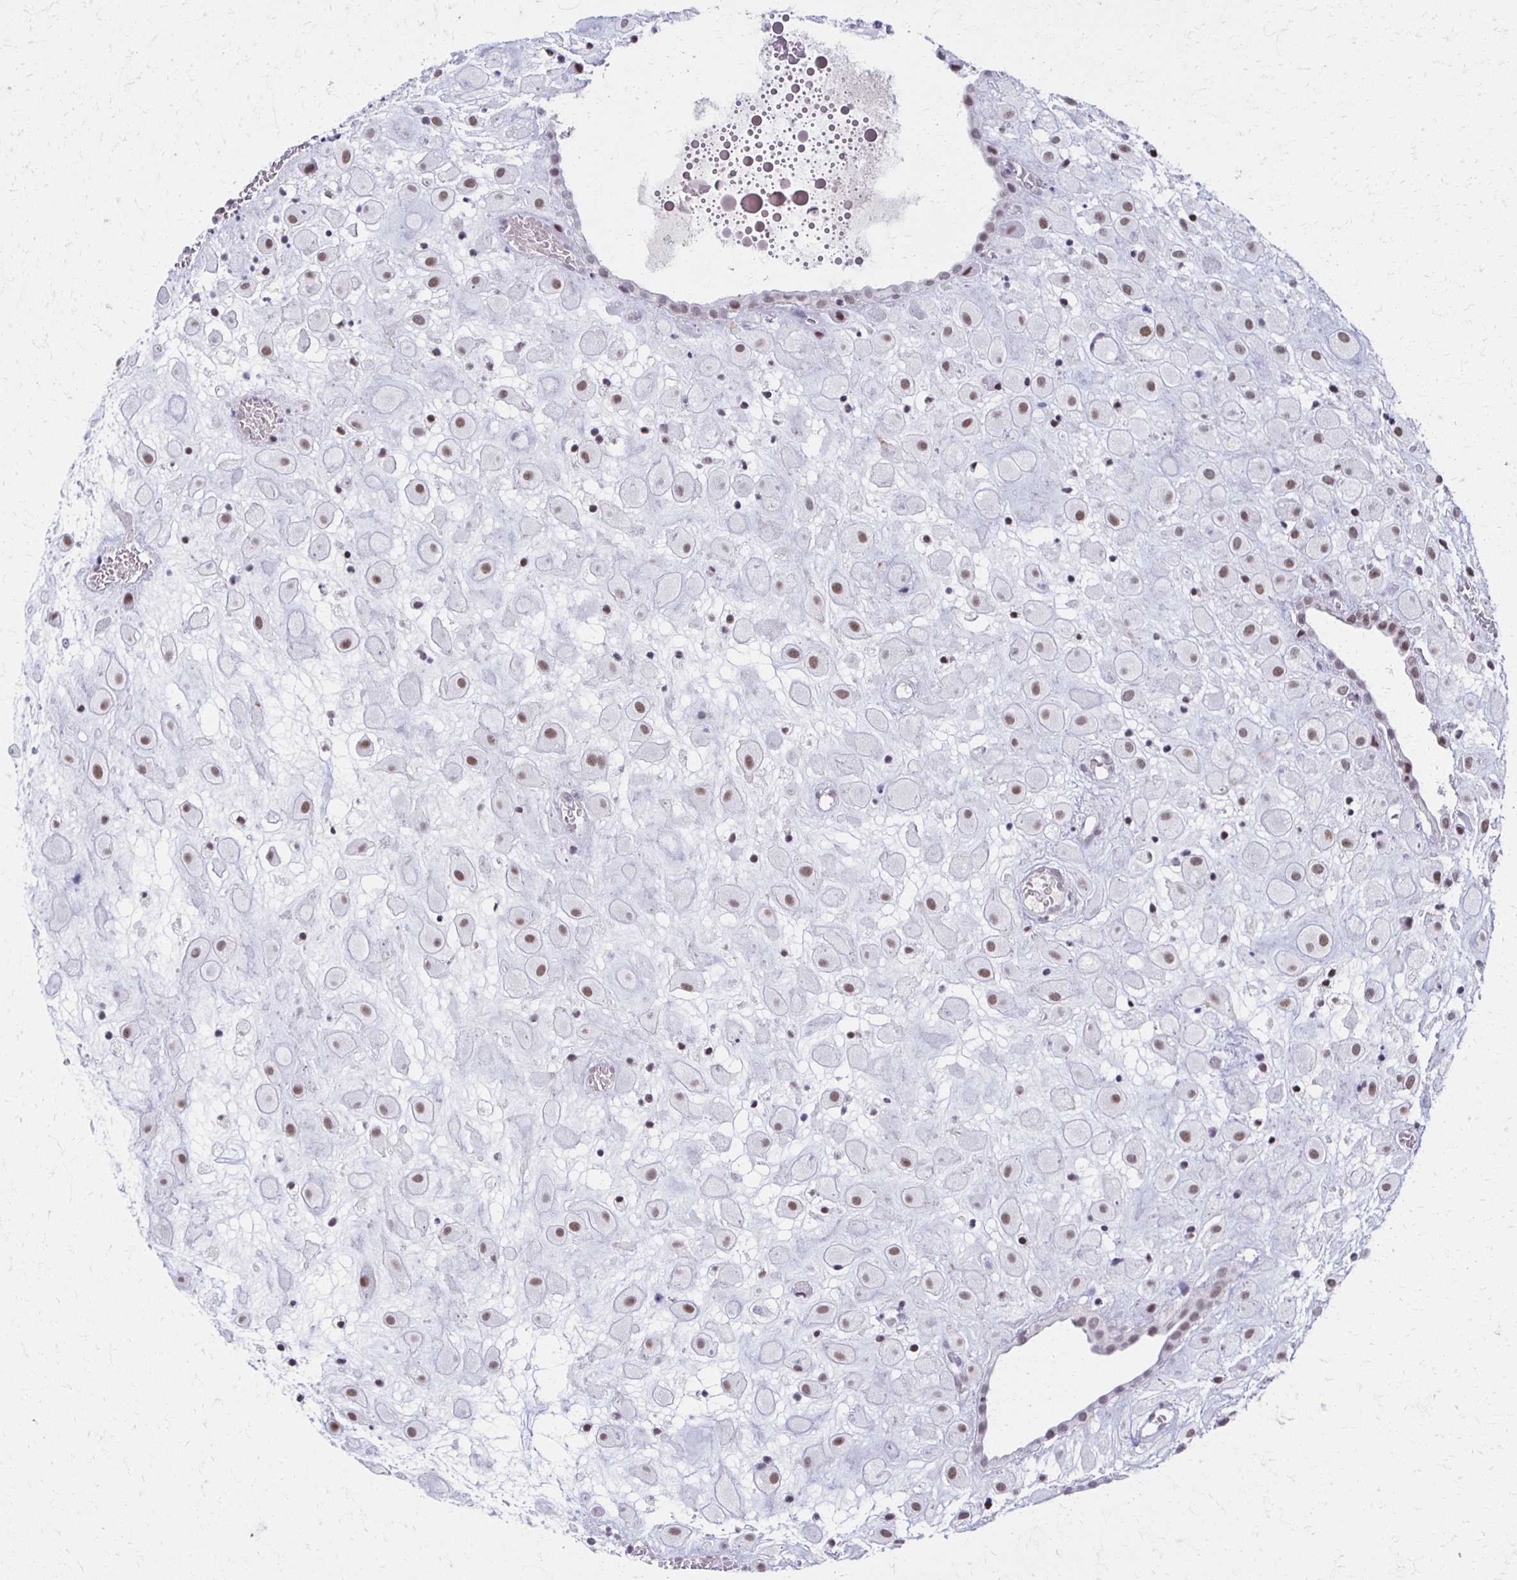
{"staining": {"intensity": "moderate", "quantity": "25%-75%", "location": "nuclear"}, "tissue": "placenta", "cell_type": "Decidual cells", "image_type": "normal", "snomed": [{"axis": "morphology", "description": "Normal tissue, NOS"}, {"axis": "topography", "description": "Placenta"}], "caption": "This is a histology image of IHC staining of benign placenta, which shows moderate expression in the nuclear of decidual cells.", "gene": "IRF7", "patient": {"sex": "female", "age": 24}}